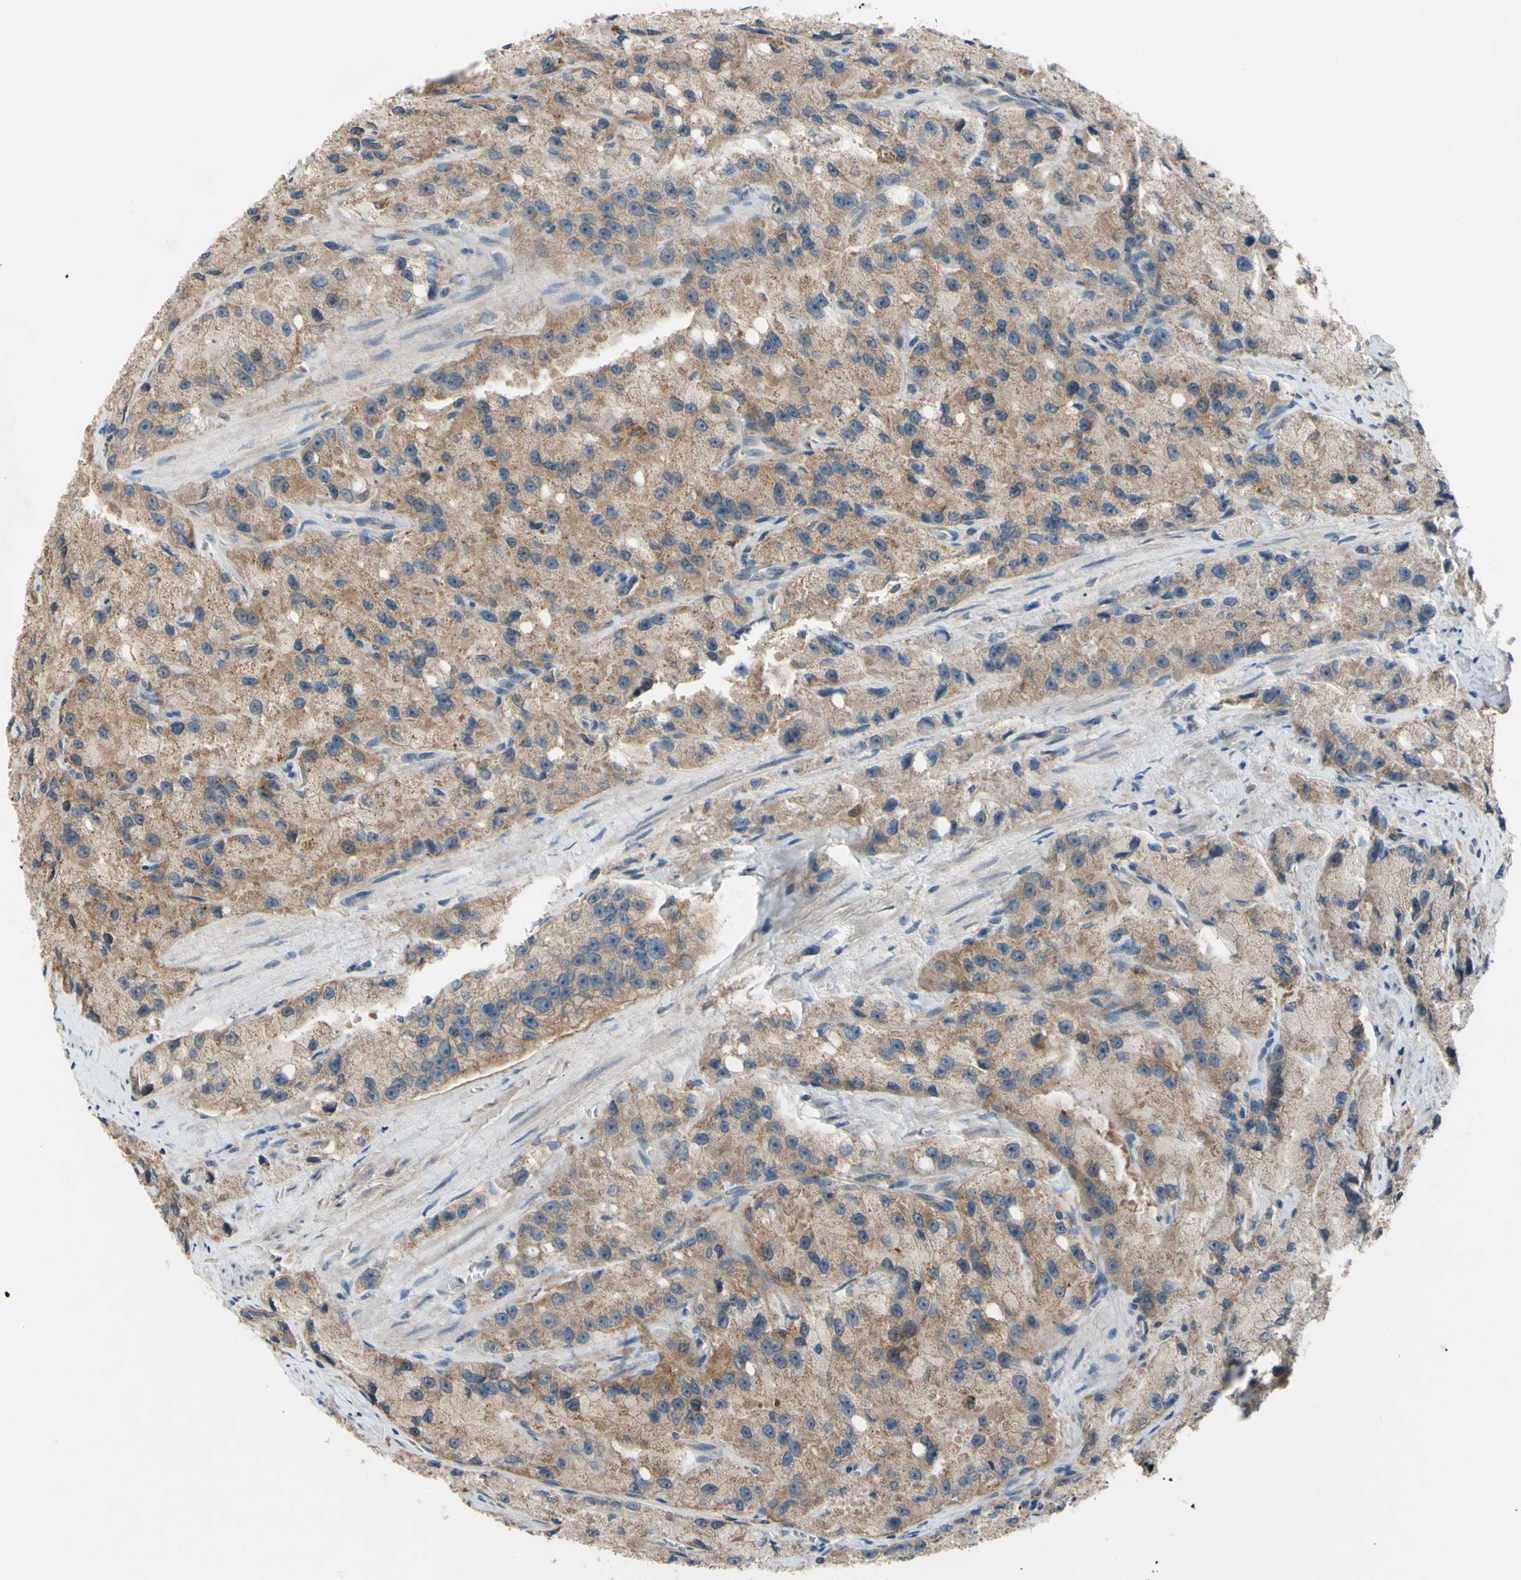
{"staining": {"intensity": "moderate", "quantity": ">75%", "location": "cytoplasmic/membranous"}, "tissue": "prostate cancer", "cell_type": "Tumor cells", "image_type": "cancer", "snomed": [{"axis": "morphology", "description": "Adenocarcinoma, High grade"}, {"axis": "topography", "description": "Prostate"}], "caption": "Immunohistochemistry (IHC) (DAB (3,3'-diaminobenzidine)) staining of prostate adenocarcinoma (high-grade) reveals moderate cytoplasmic/membranous protein expression in about >75% of tumor cells.", "gene": "AFP", "patient": {"sex": "male", "age": 58}}